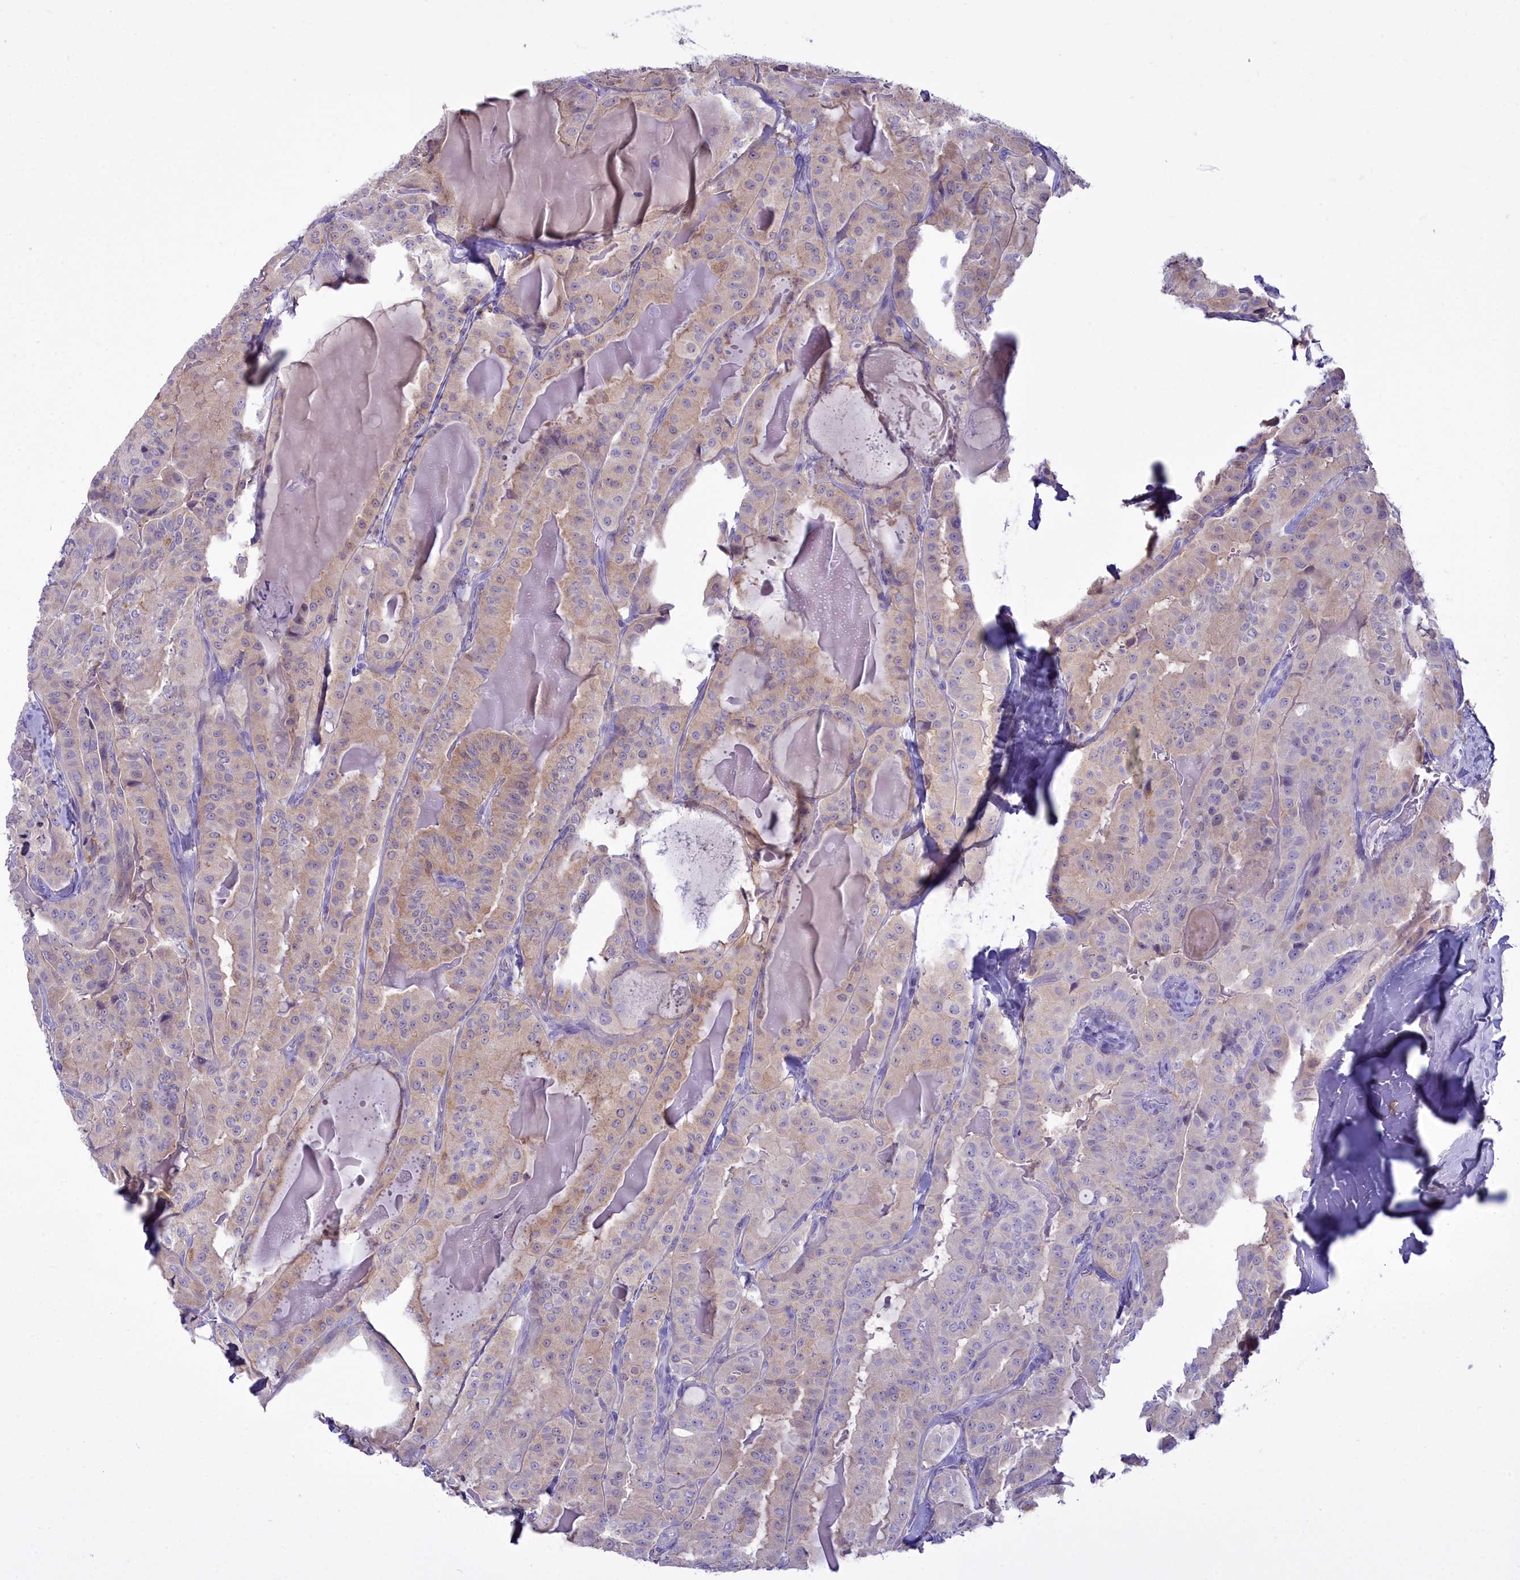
{"staining": {"intensity": "weak", "quantity": "25%-75%", "location": "cytoplasmic/membranous"}, "tissue": "thyroid cancer", "cell_type": "Tumor cells", "image_type": "cancer", "snomed": [{"axis": "morphology", "description": "Papillary adenocarcinoma, NOS"}, {"axis": "topography", "description": "Thyroid gland"}], "caption": "Weak cytoplasmic/membranous staining for a protein is seen in about 25%-75% of tumor cells of thyroid papillary adenocarcinoma using IHC.", "gene": "BLNK", "patient": {"sex": "female", "age": 68}}